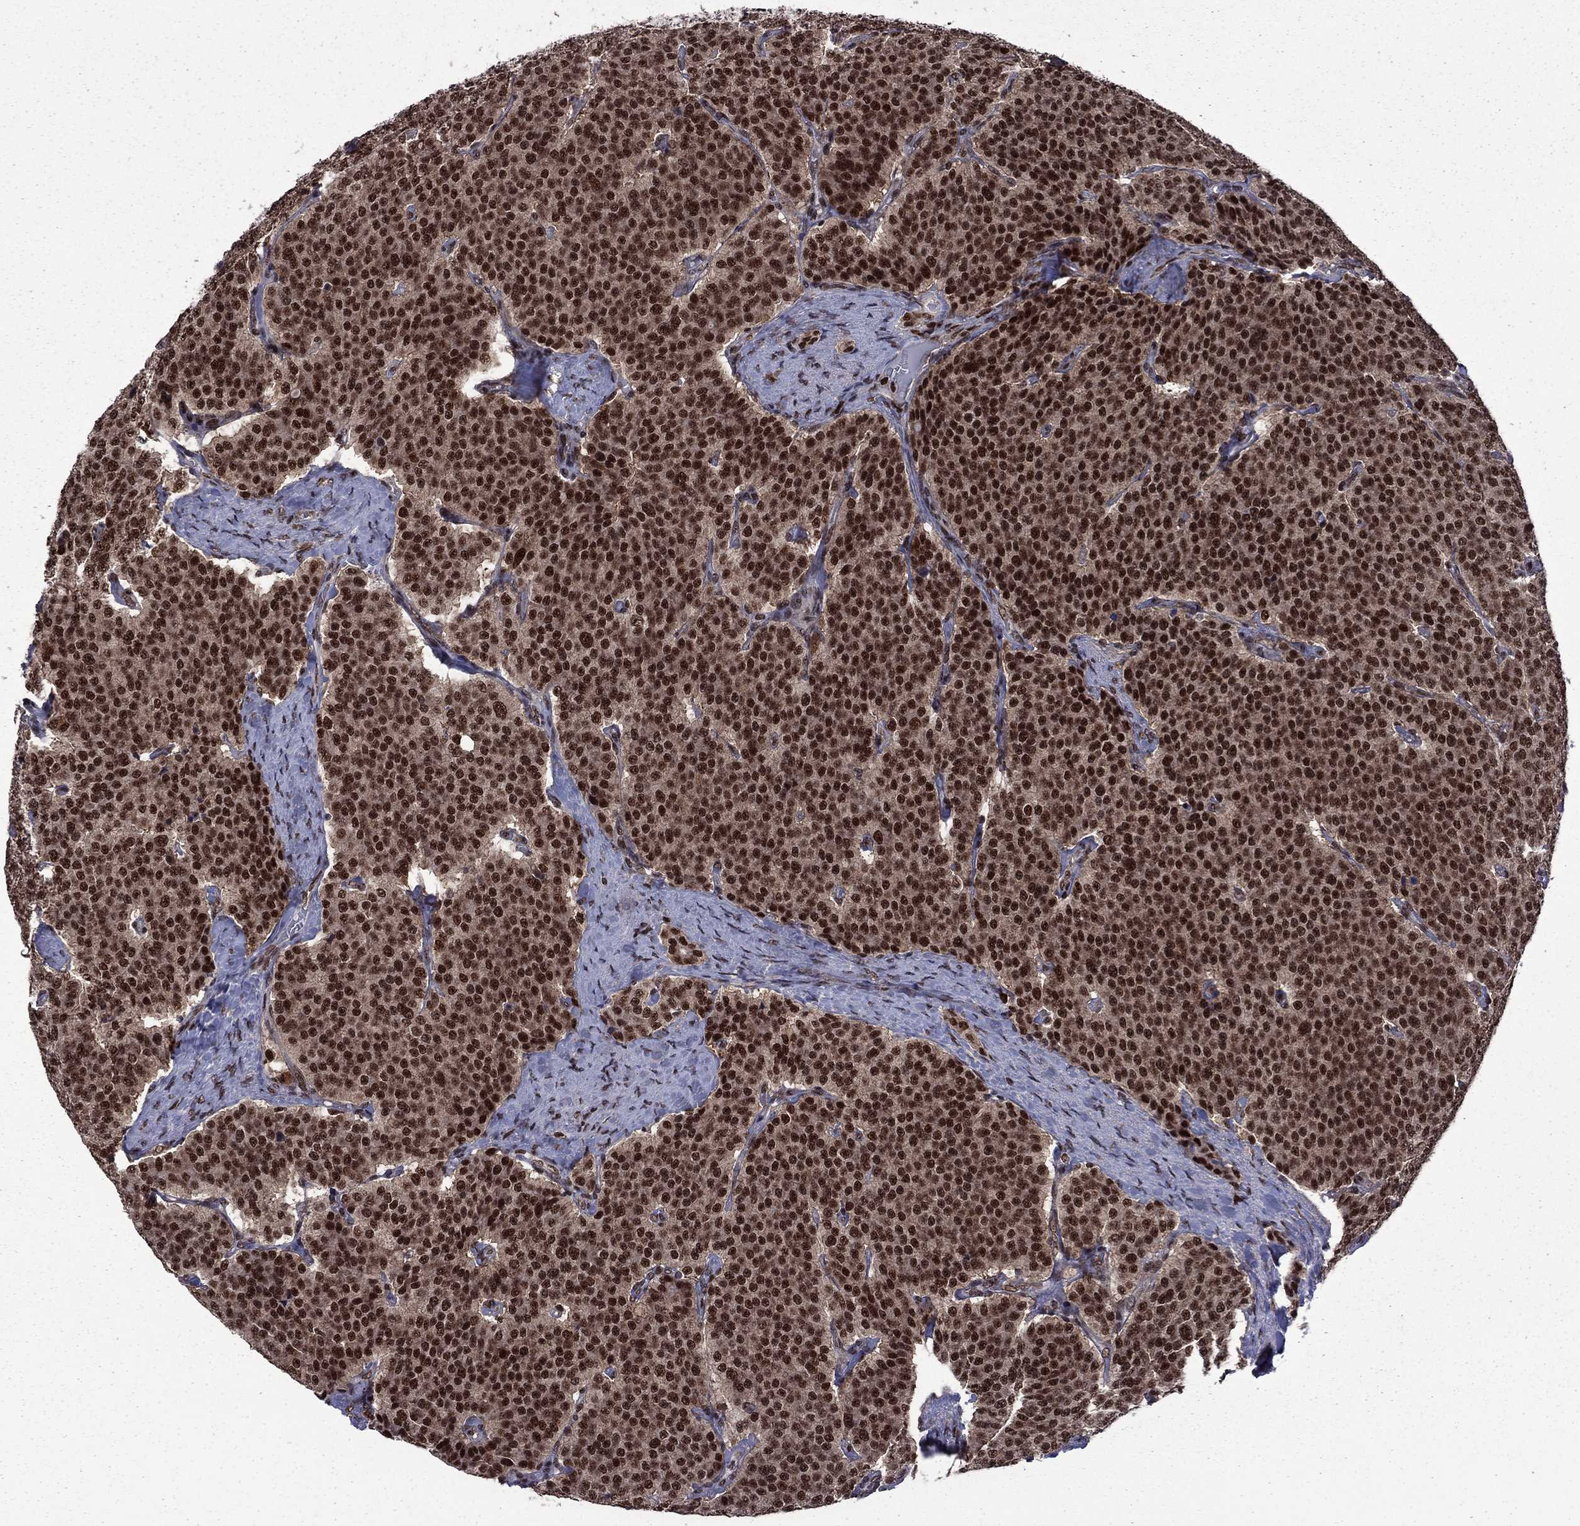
{"staining": {"intensity": "strong", "quantity": ">75%", "location": "nuclear"}, "tissue": "carcinoid", "cell_type": "Tumor cells", "image_type": "cancer", "snomed": [{"axis": "morphology", "description": "Carcinoid, malignant, NOS"}, {"axis": "topography", "description": "Small intestine"}], "caption": "Tumor cells show high levels of strong nuclear positivity in approximately >75% of cells in human carcinoid. The staining is performed using DAB (3,3'-diaminobenzidine) brown chromogen to label protein expression. The nuclei are counter-stained blue using hematoxylin.", "gene": "MED25", "patient": {"sex": "female", "age": 58}}